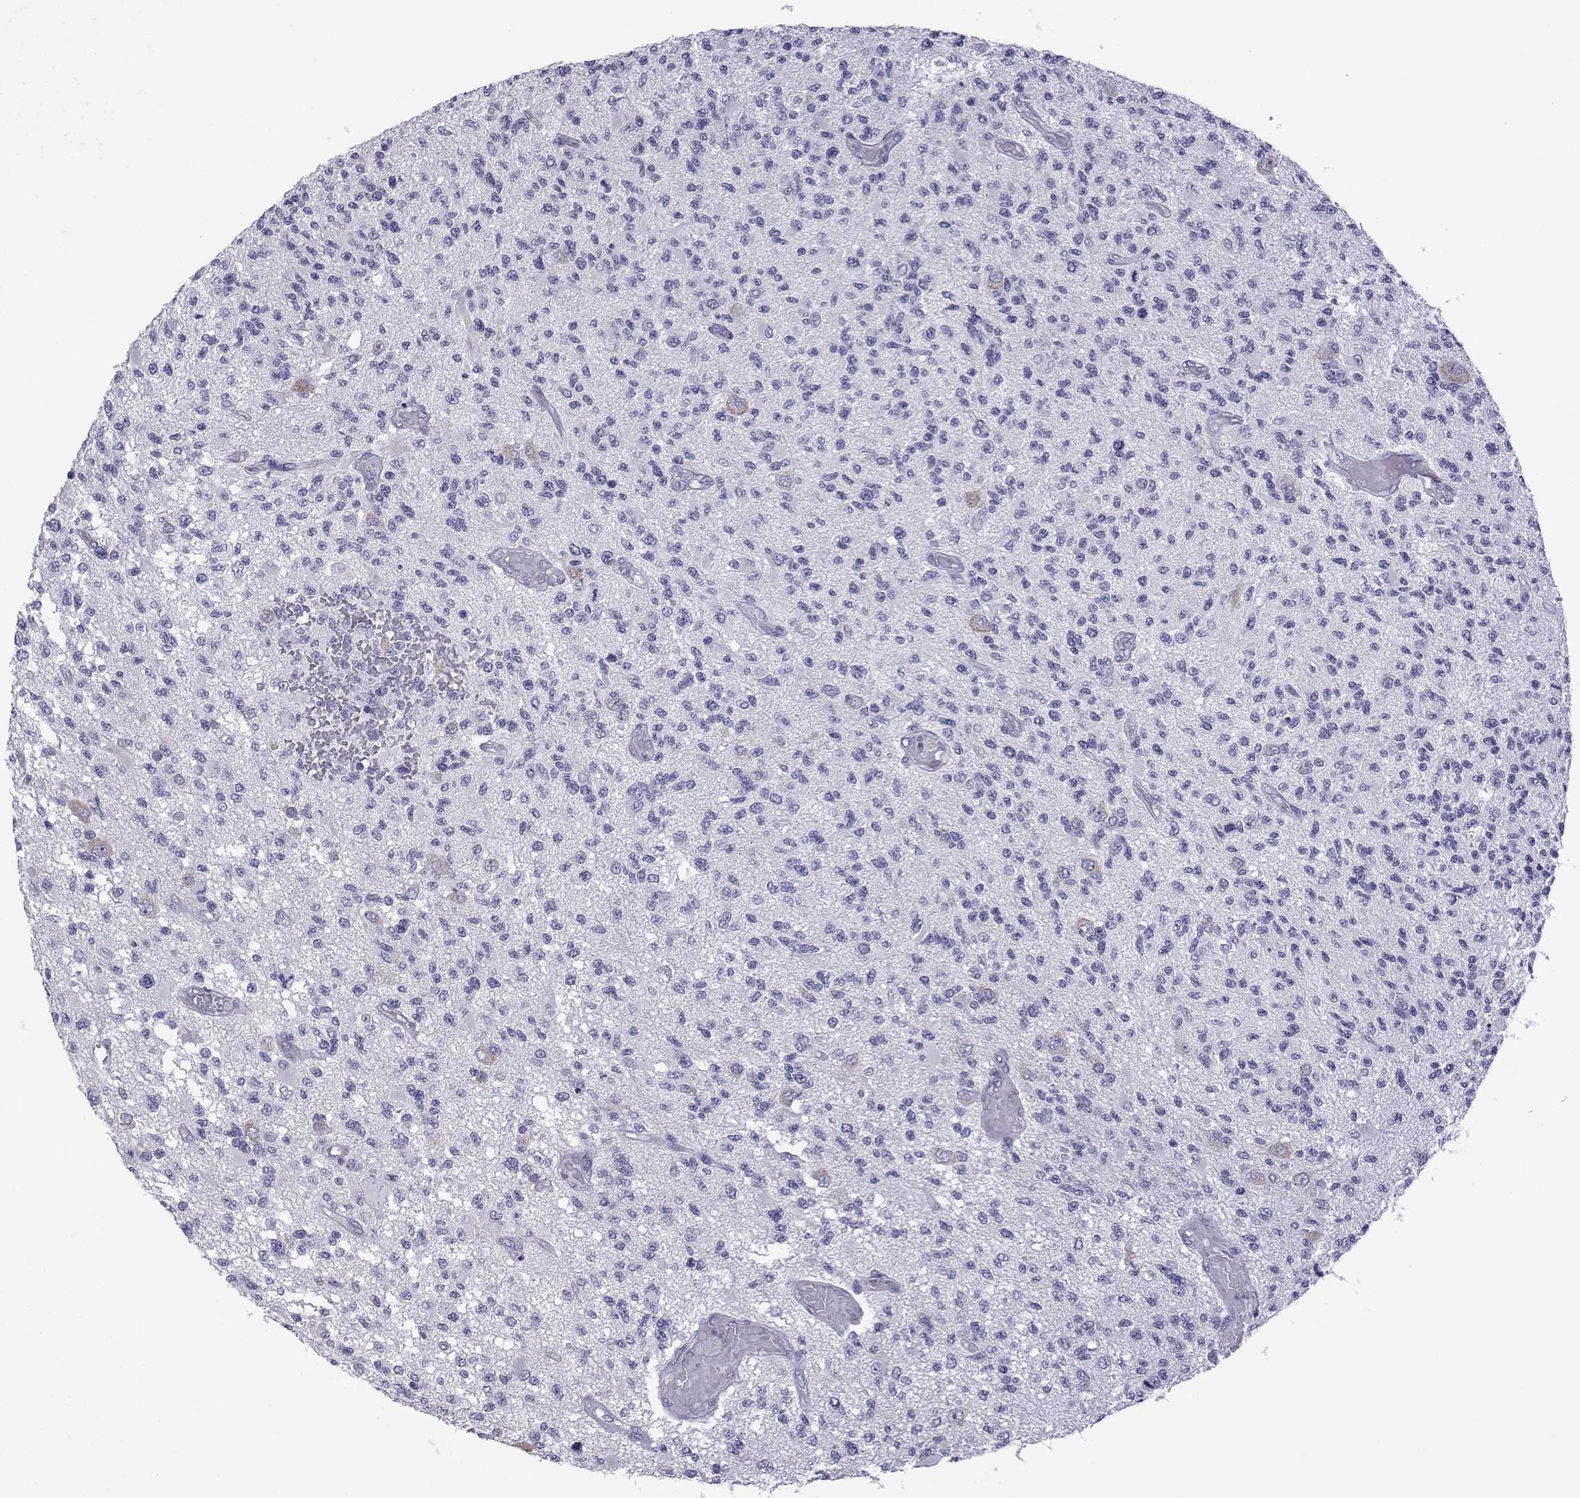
{"staining": {"intensity": "negative", "quantity": "none", "location": "none"}, "tissue": "glioma", "cell_type": "Tumor cells", "image_type": "cancer", "snomed": [{"axis": "morphology", "description": "Glioma, malignant, High grade"}, {"axis": "topography", "description": "Brain"}], "caption": "This image is of malignant glioma (high-grade) stained with immunohistochemistry to label a protein in brown with the nuclei are counter-stained blue. There is no expression in tumor cells.", "gene": "CFAP70", "patient": {"sex": "female", "age": 63}}